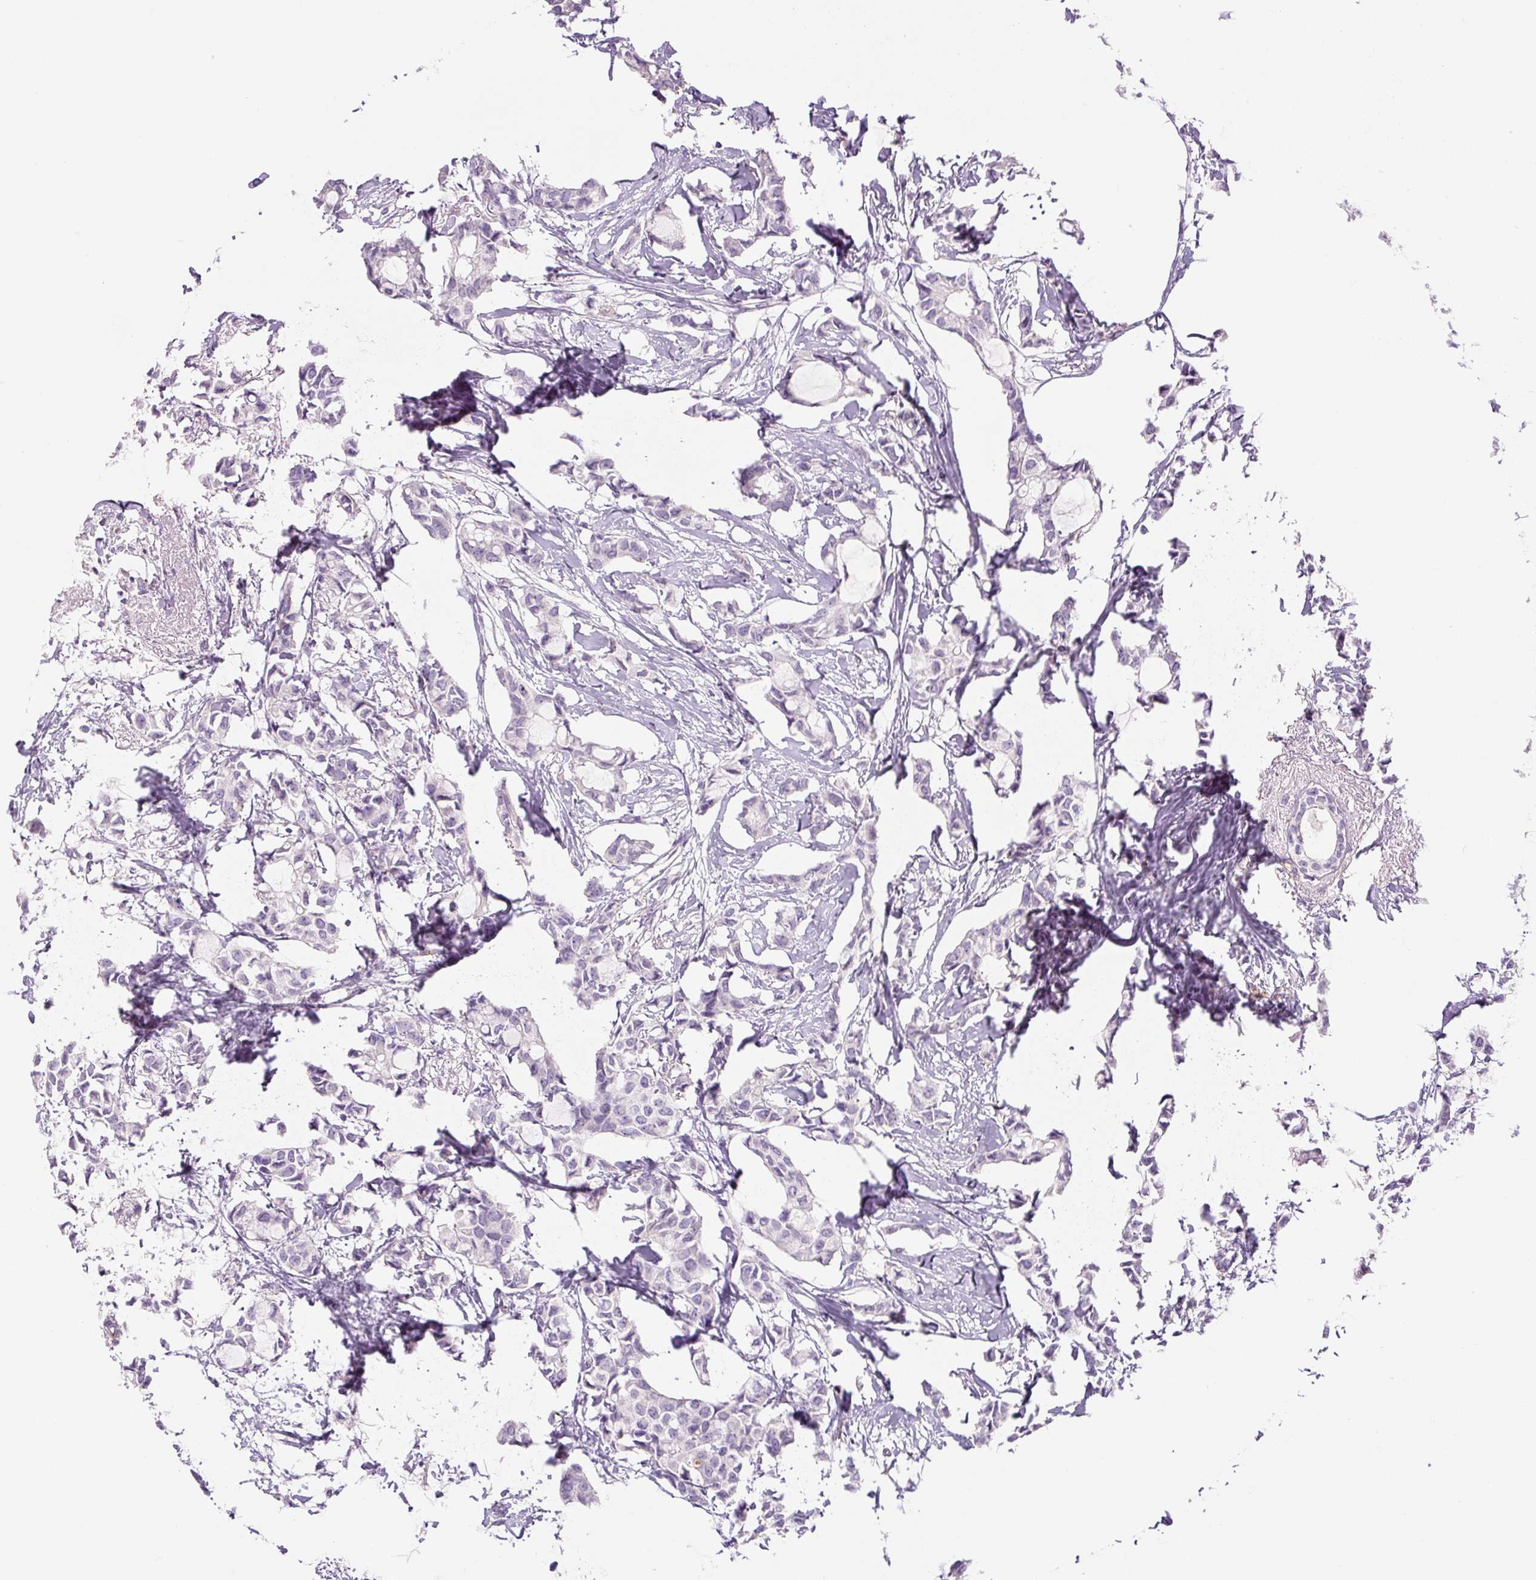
{"staining": {"intensity": "negative", "quantity": "none", "location": "none"}, "tissue": "breast cancer", "cell_type": "Tumor cells", "image_type": "cancer", "snomed": [{"axis": "morphology", "description": "Duct carcinoma"}, {"axis": "topography", "description": "Breast"}], "caption": "Tumor cells are negative for brown protein staining in breast cancer.", "gene": "NES", "patient": {"sex": "female", "age": 73}}